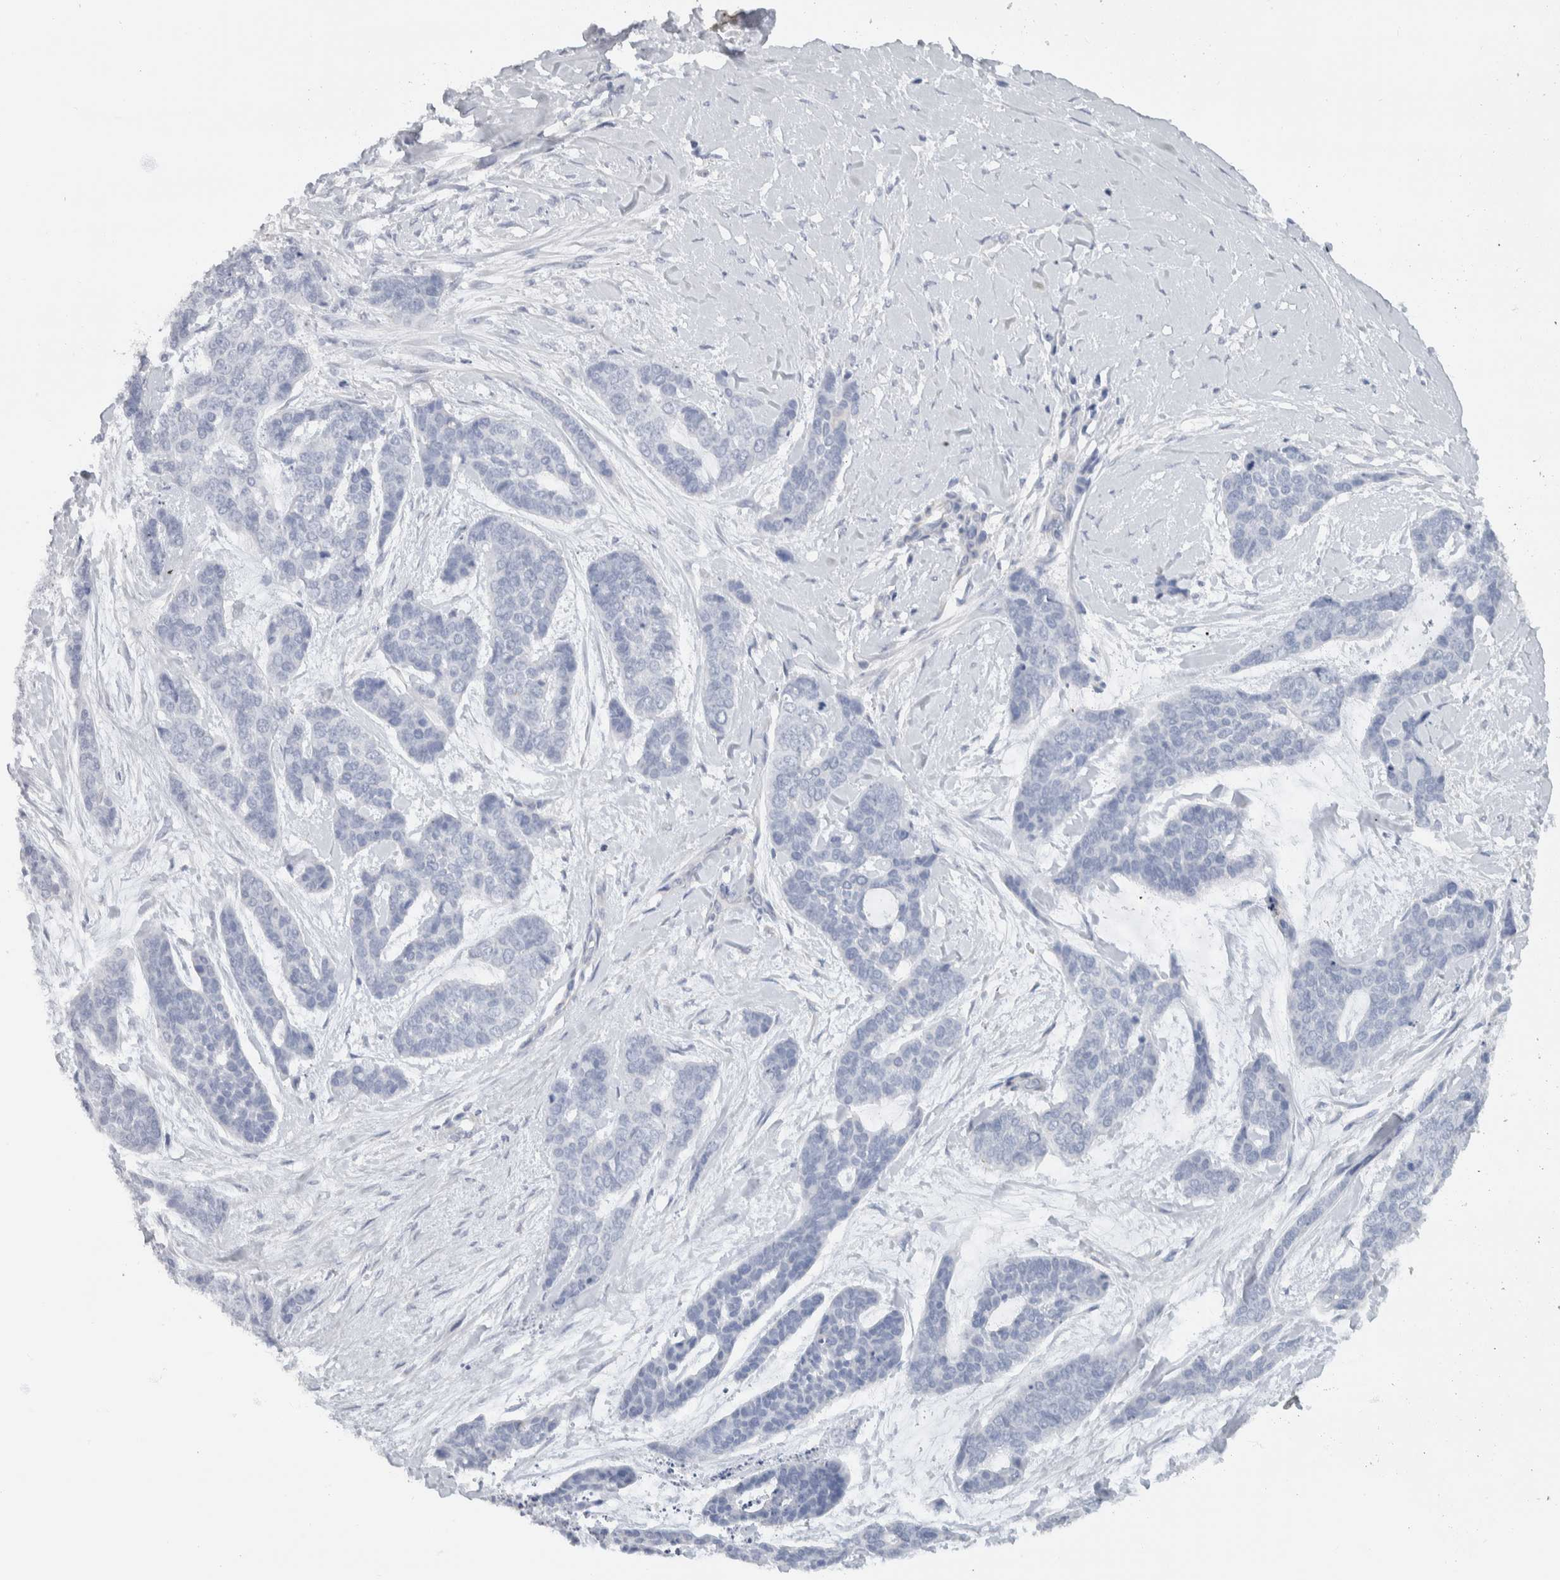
{"staining": {"intensity": "negative", "quantity": "none", "location": "none"}, "tissue": "skin cancer", "cell_type": "Tumor cells", "image_type": "cancer", "snomed": [{"axis": "morphology", "description": "Basal cell carcinoma"}, {"axis": "topography", "description": "Skin"}], "caption": "This is an immunohistochemistry micrograph of skin basal cell carcinoma. There is no positivity in tumor cells.", "gene": "NEFM", "patient": {"sex": "female", "age": 64}}